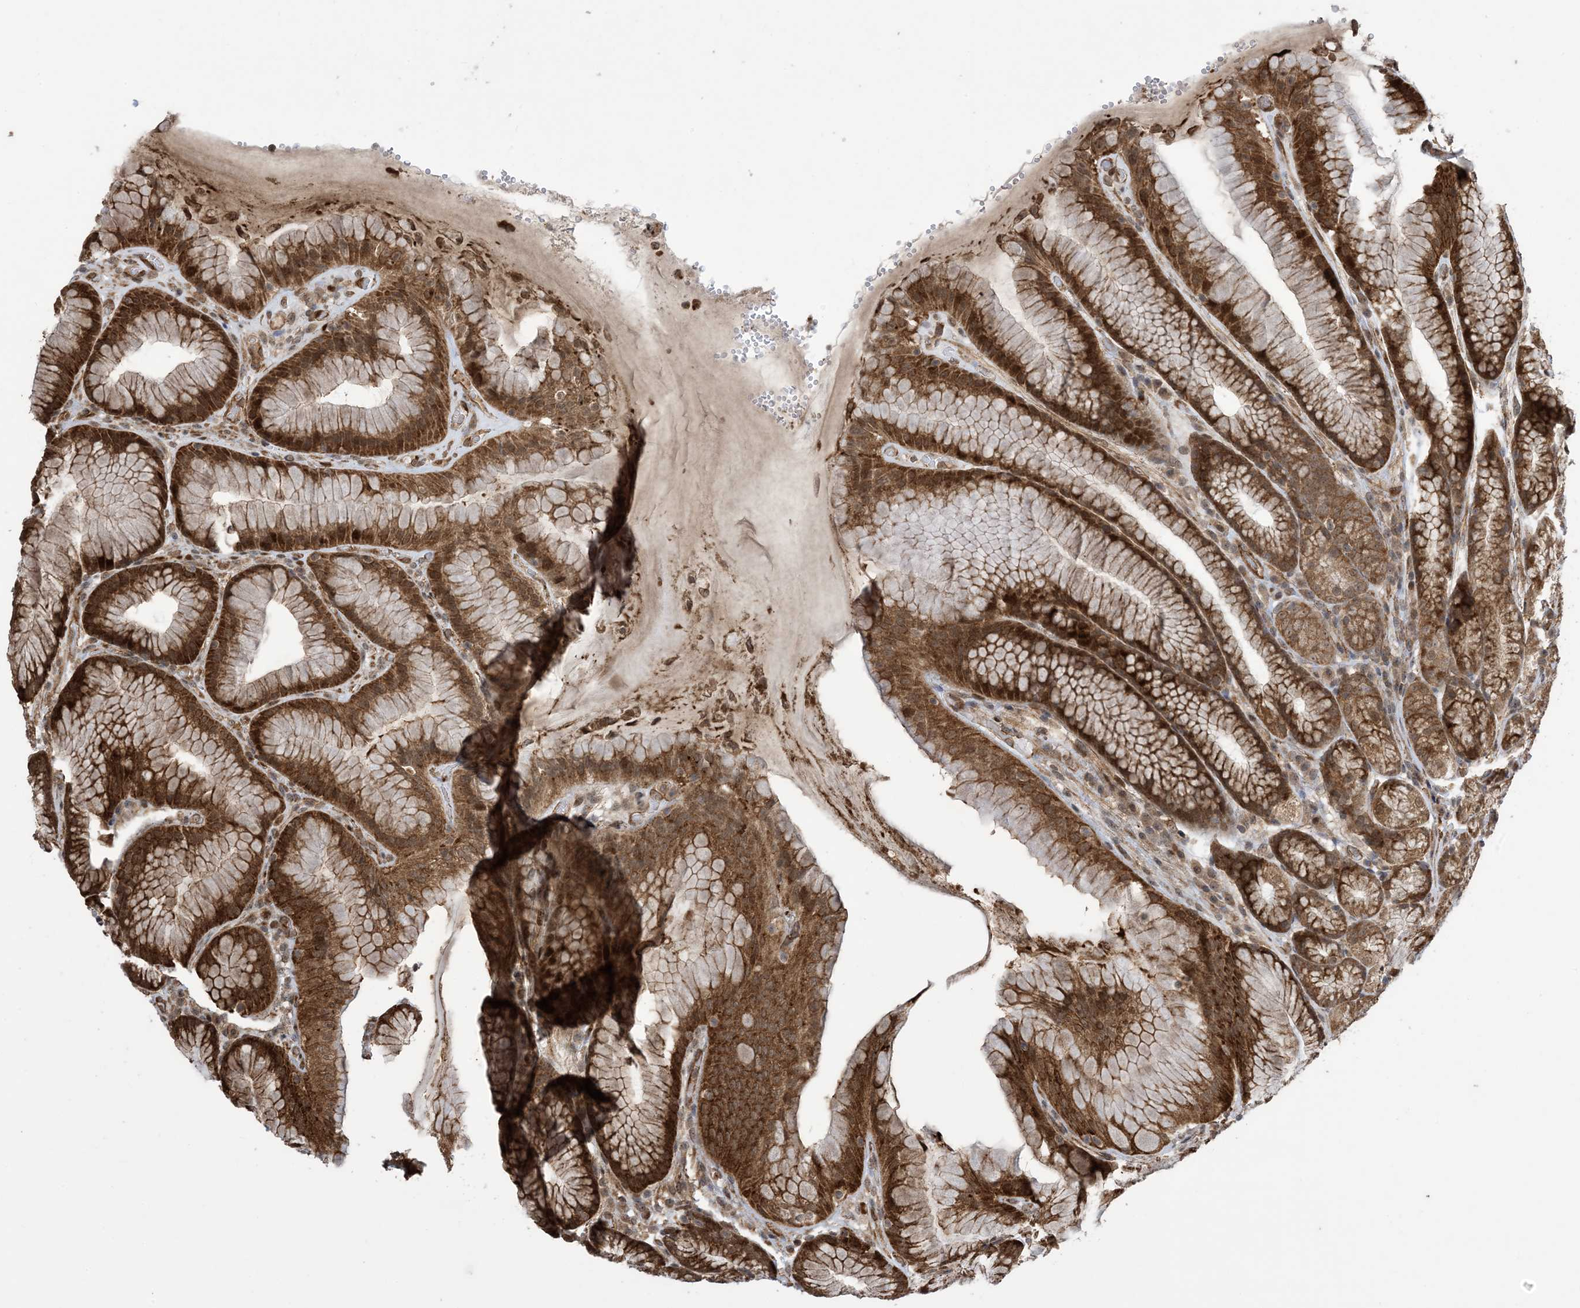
{"staining": {"intensity": "moderate", "quantity": ">75%", "location": "cytoplasmic/membranous,nuclear"}, "tissue": "stomach", "cell_type": "Glandular cells", "image_type": "normal", "snomed": [{"axis": "morphology", "description": "Normal tissue, NOS"}, {"axis": "topography", "description": "Stomach"}], "caption": "Brown immunohistochemical staining in normal human stomach reveals moderate cytoplasmic/membranous,nuclear staining in about >75% of glandular cells. (Stains: DAB (3,3'-diaminobenzidine) in brown, nuclei in blue, Microscopy: brightfield microscopy at high magnification).", "gene": "ZNF511", "patient": {"sex": "male", "age": 57}}